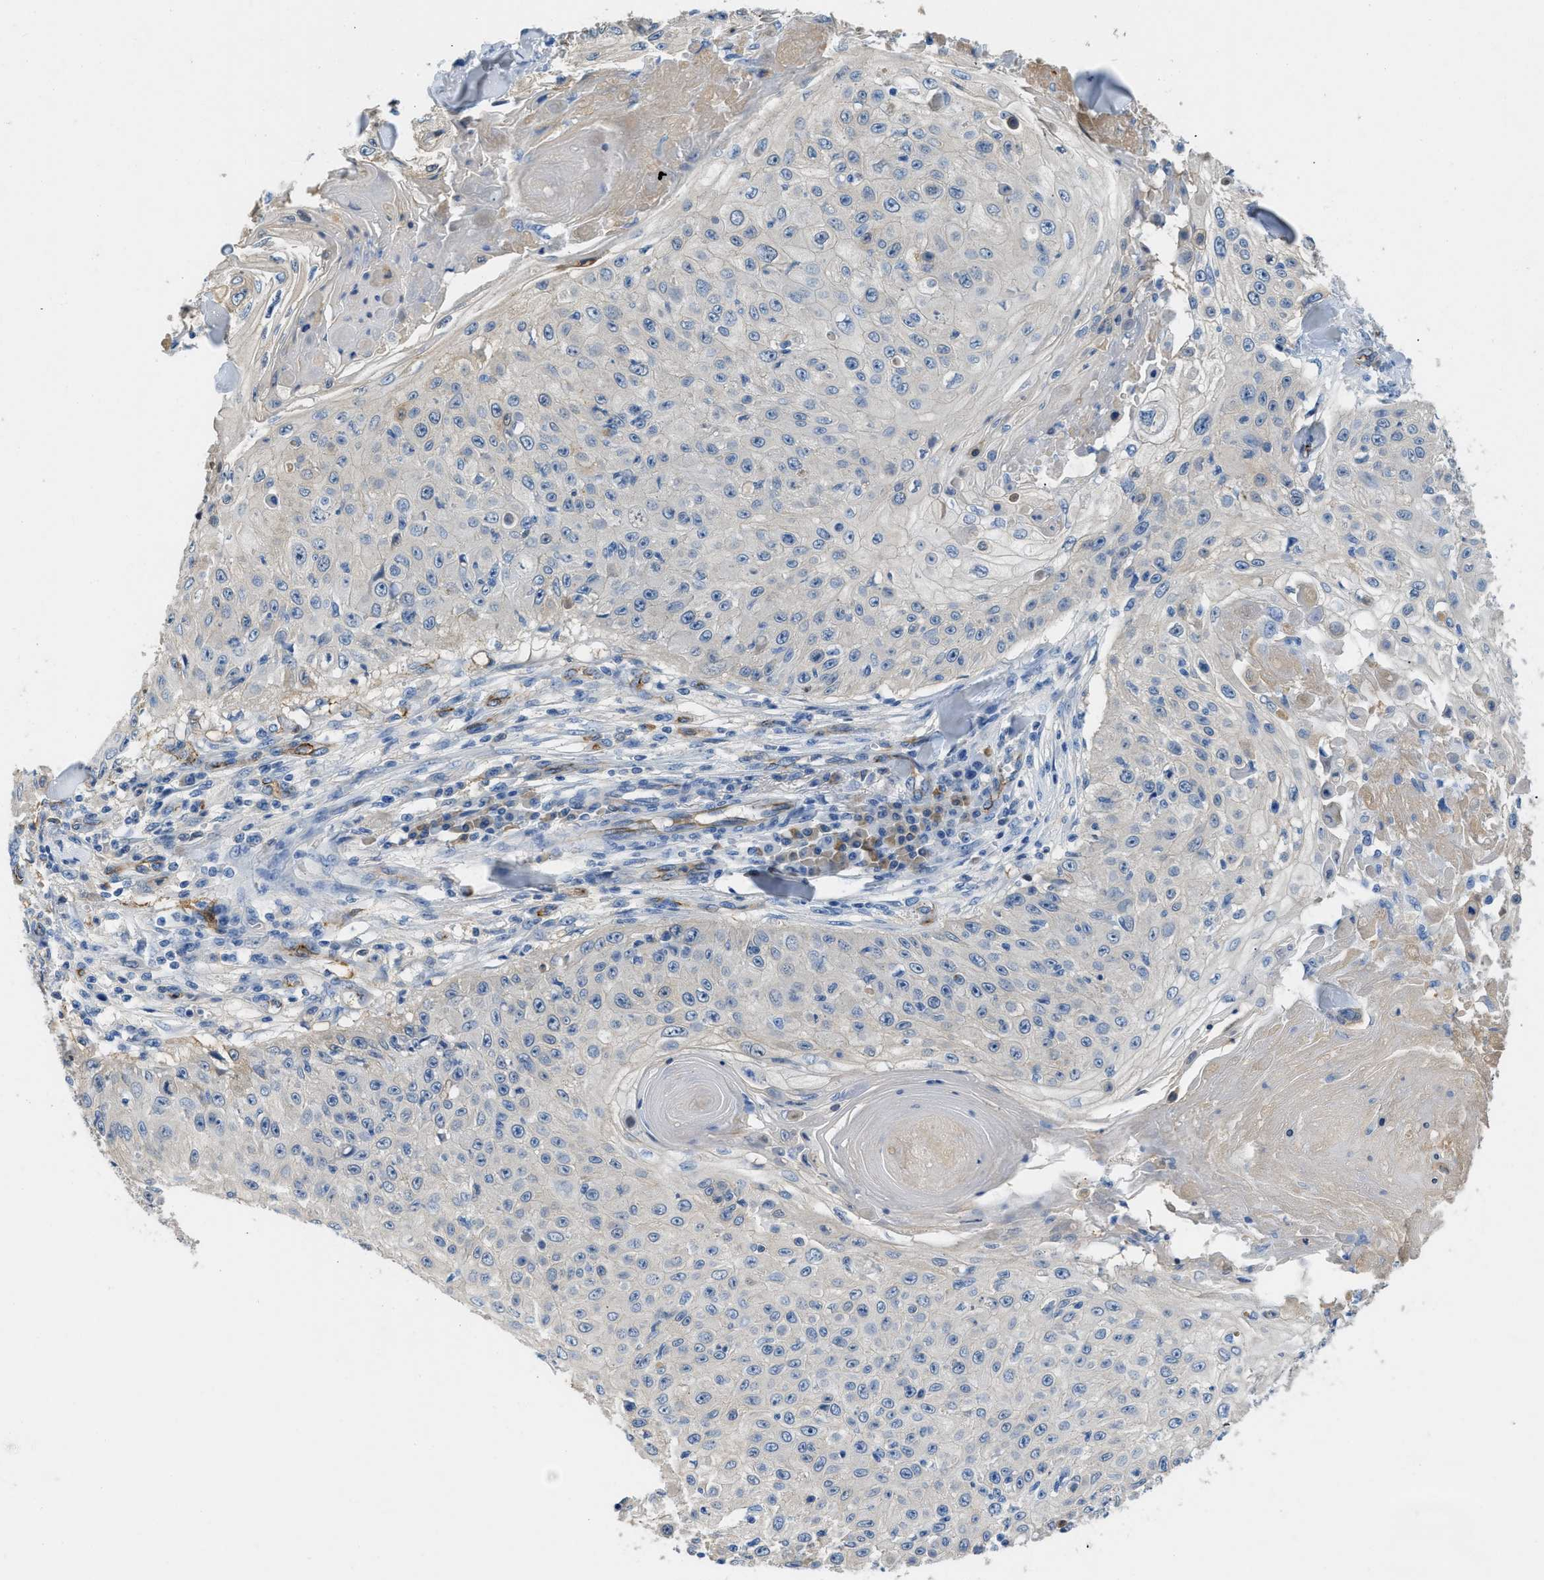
{"staining": {"intensity": "negative", "quantity": "none", "location": "none"}, "tissue": "skin cancer", "cell_type": "Tumor cells", "image_type": "cancer", "snomed": [{"axis": "morphology", "description": "Squamous cell carcinoma, NOS"}, {"axis": "topography", "description": "Skin"}], "caption": "Tumor cells show no significant staining in skin squamous cell carcinoma. The staining was performed using DAB (3,3'-diaminobenzidine) to visualize the protein expression in brown, while the nuclei were stained in blue with hematoxylin (Magnification: 20x).", "gene": "SPEG", "patient": {"sex": "male", "age": 86}}